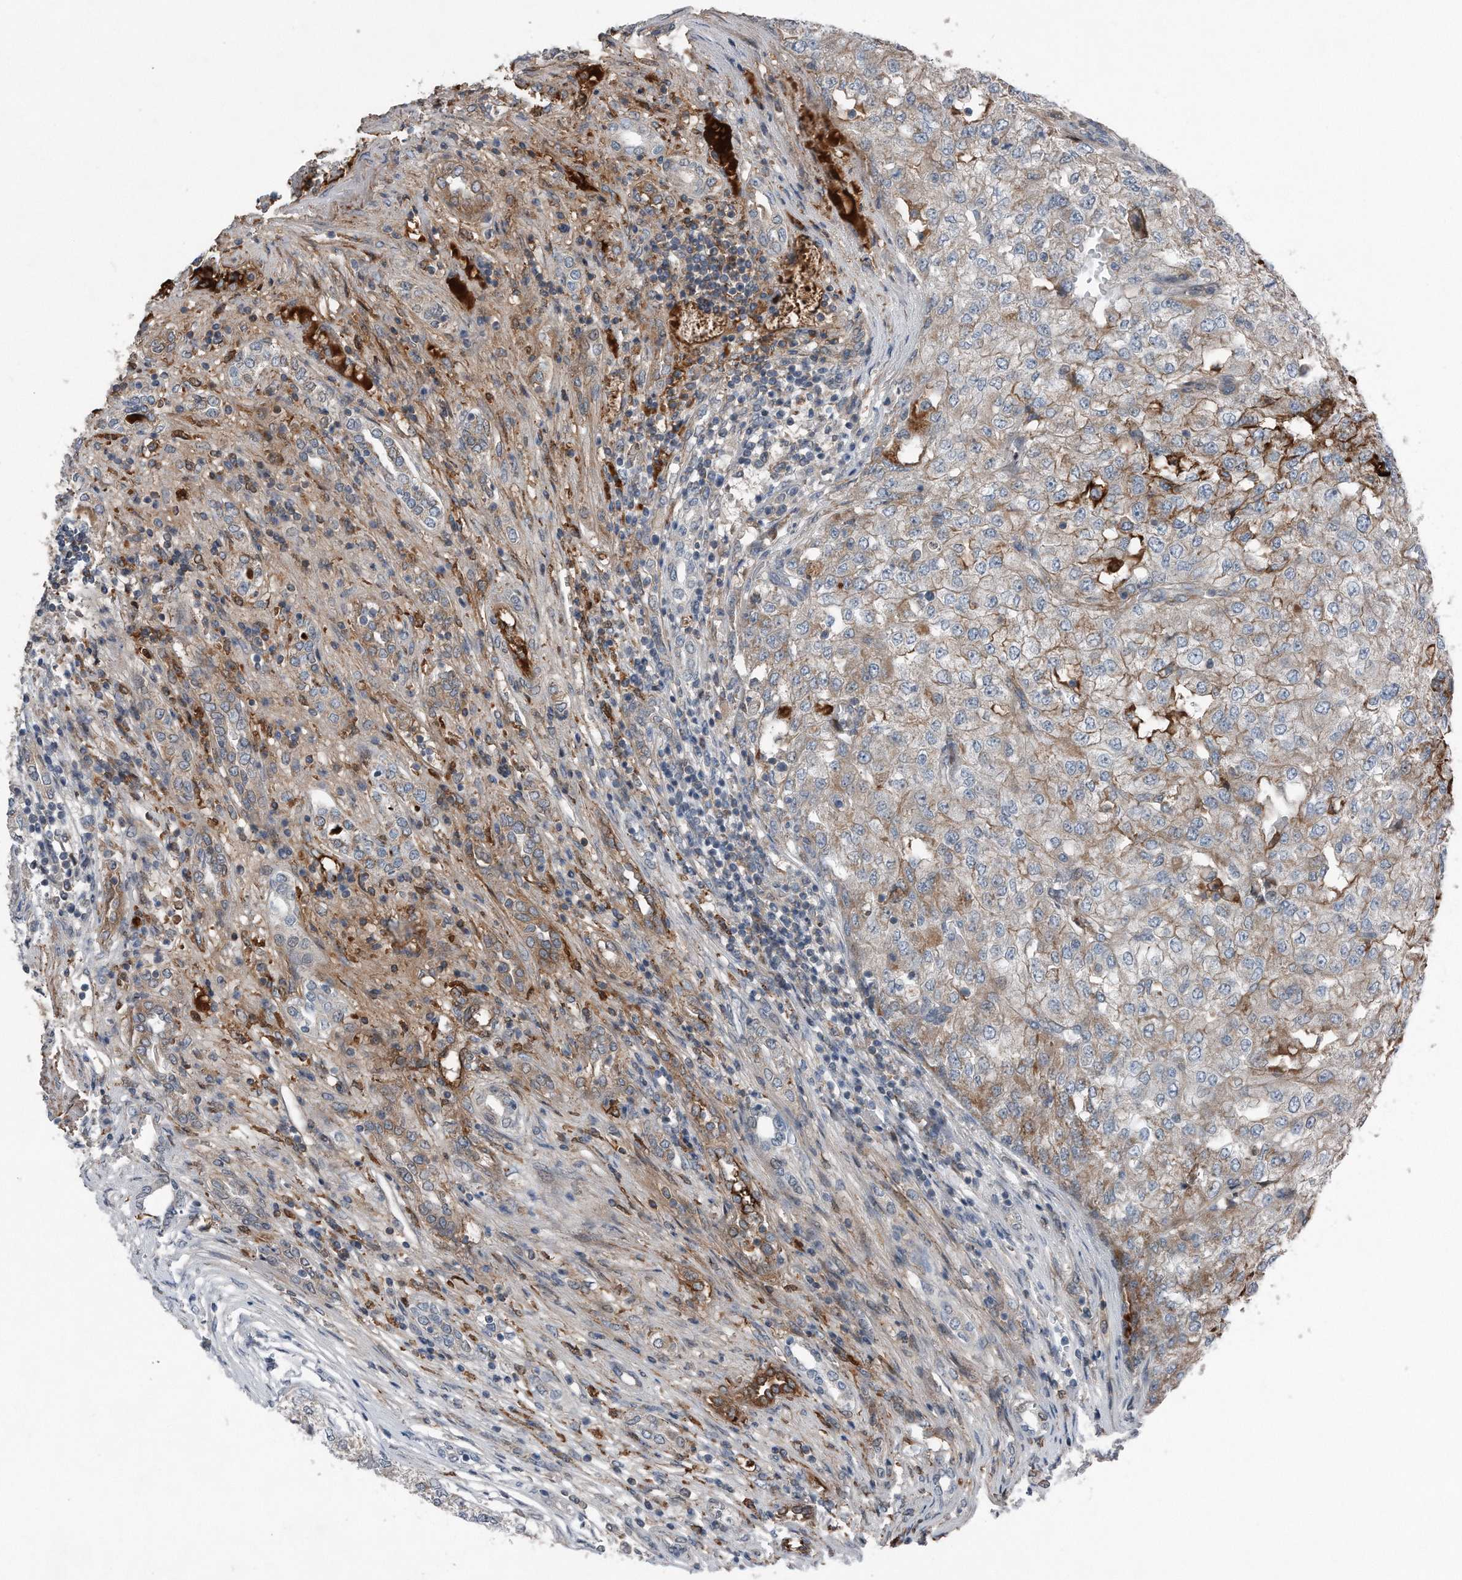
{"staining": {"intensity": "moderate", "quantity": "<25%", "location": "cytoplasmic/membranous"}, "tissue": "renal cancer", "cell_type": "Tumor cells", "image_type": "cancer", "snomed": [{"axis": "morphology", "description": "Adenocarcinoma, NOS"}, {"axis": "topography", "description": "Kidney"}], "caption": "An image of renal cancer (adenocarcinoma) stained for a protein demonstrates moderate cytoplasmic/membranous brown staining in tumor cells.", "gene": "DST", "patient": {"sex": "female", "age": 54}}